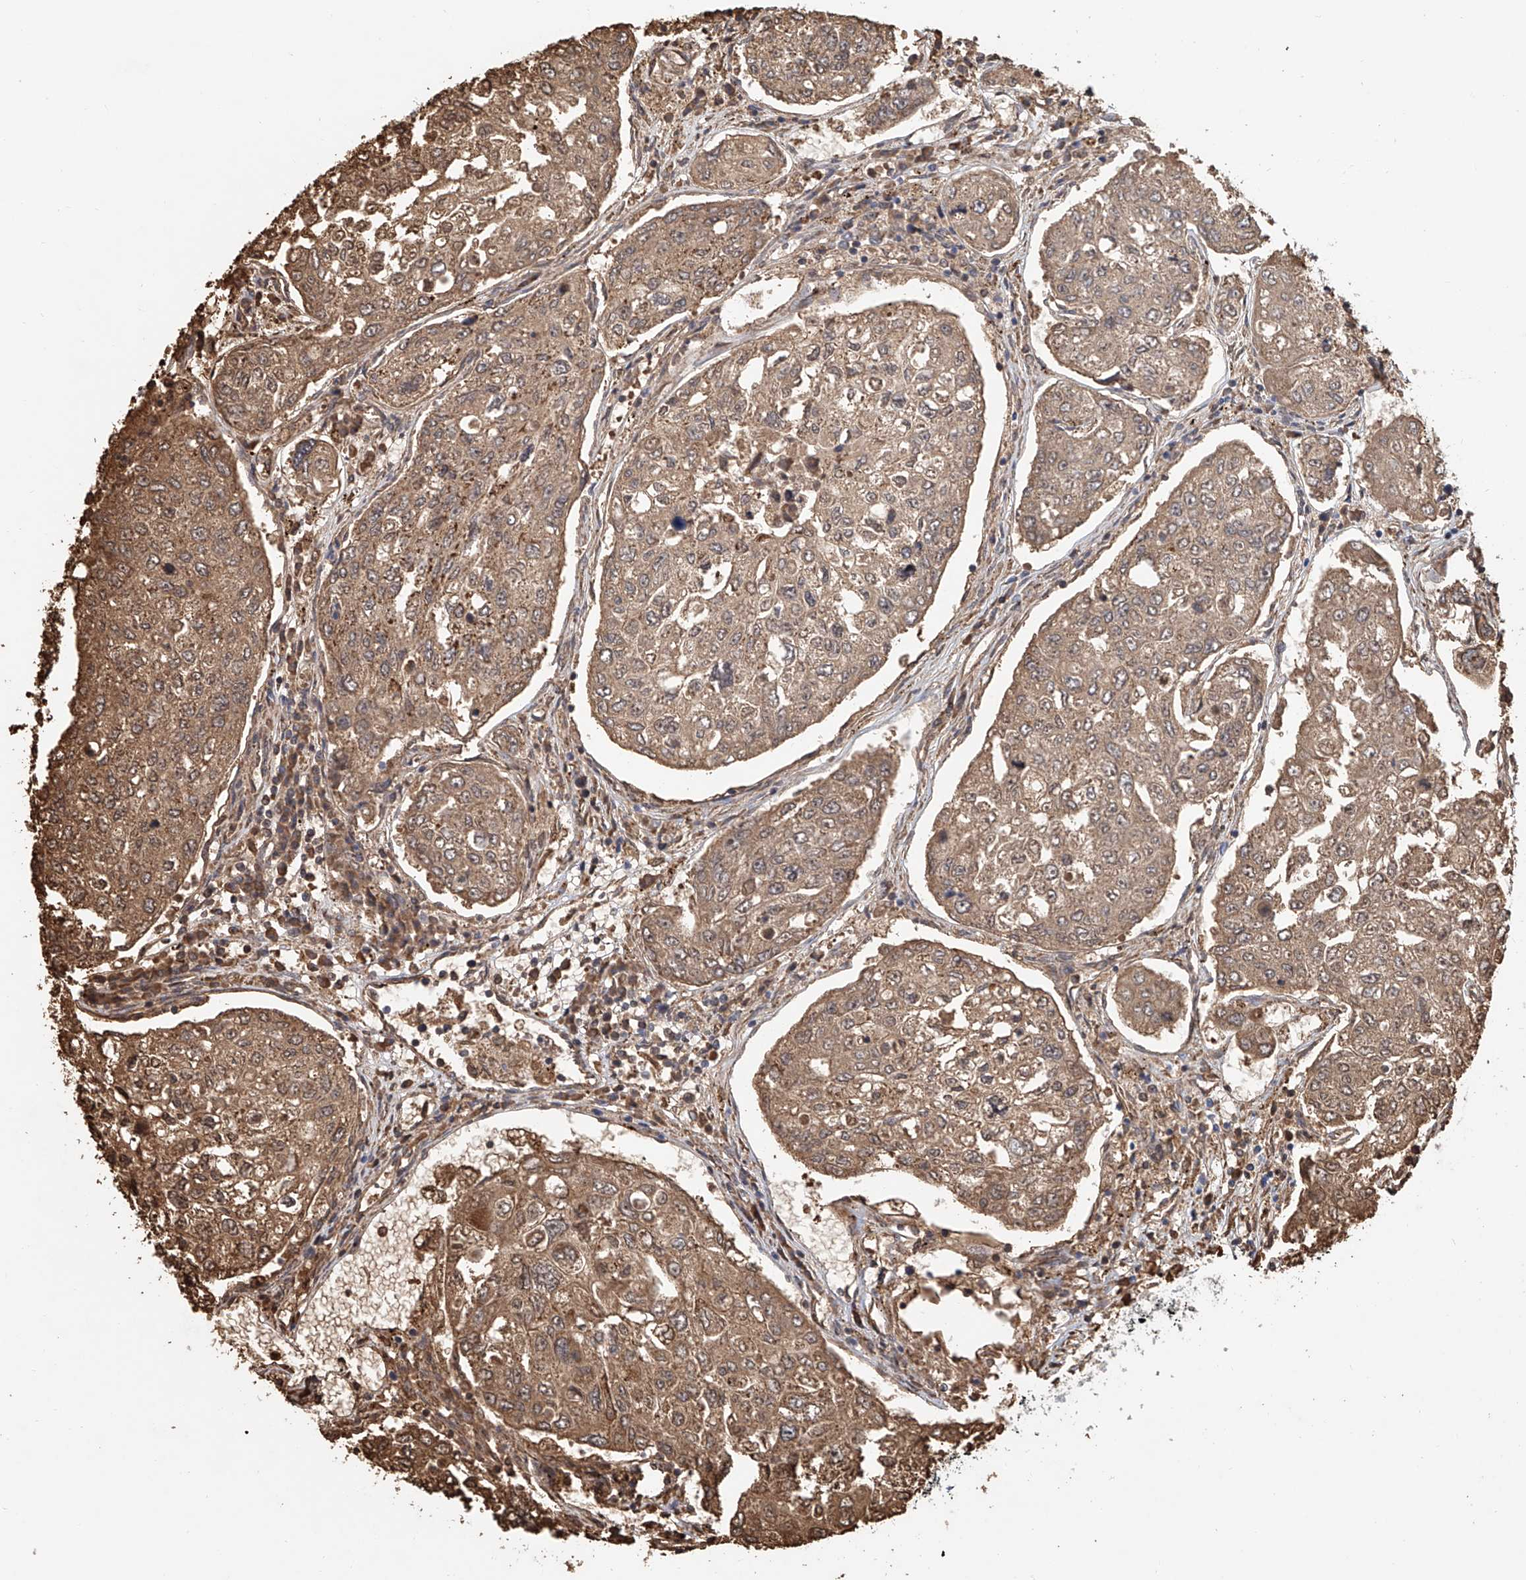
{"staining": {"intensity": "moderate", "quantity": ">75%", "location": "cytoplasmic/membranous"}, "tissue": "urothelial cancer", "cell_type": "Tumor cells", "image_type": "cancer", "snomed": [{"axis": "morphology", "description": "Urothelial carcinoma, High grade"}, {"axis": "topography", "description": "Lymph node"}, {"axis": "topography", "description": "Urinary bladder"}], "caption": "IHC staining of high-grade urothelial carcinoma, which demonstrates medium levels of moderate cytoplasmic/membranous expression in approximately >75% of tumor cells indicating moderate cytoplasmic/membranous protein positivity. The staining was performed using DAB (brown) for protein detection and nuclei were counterstained in hematoxylin (blue).", "gene": "MCL1", "patient": {"sex": "male", "age": 51}}